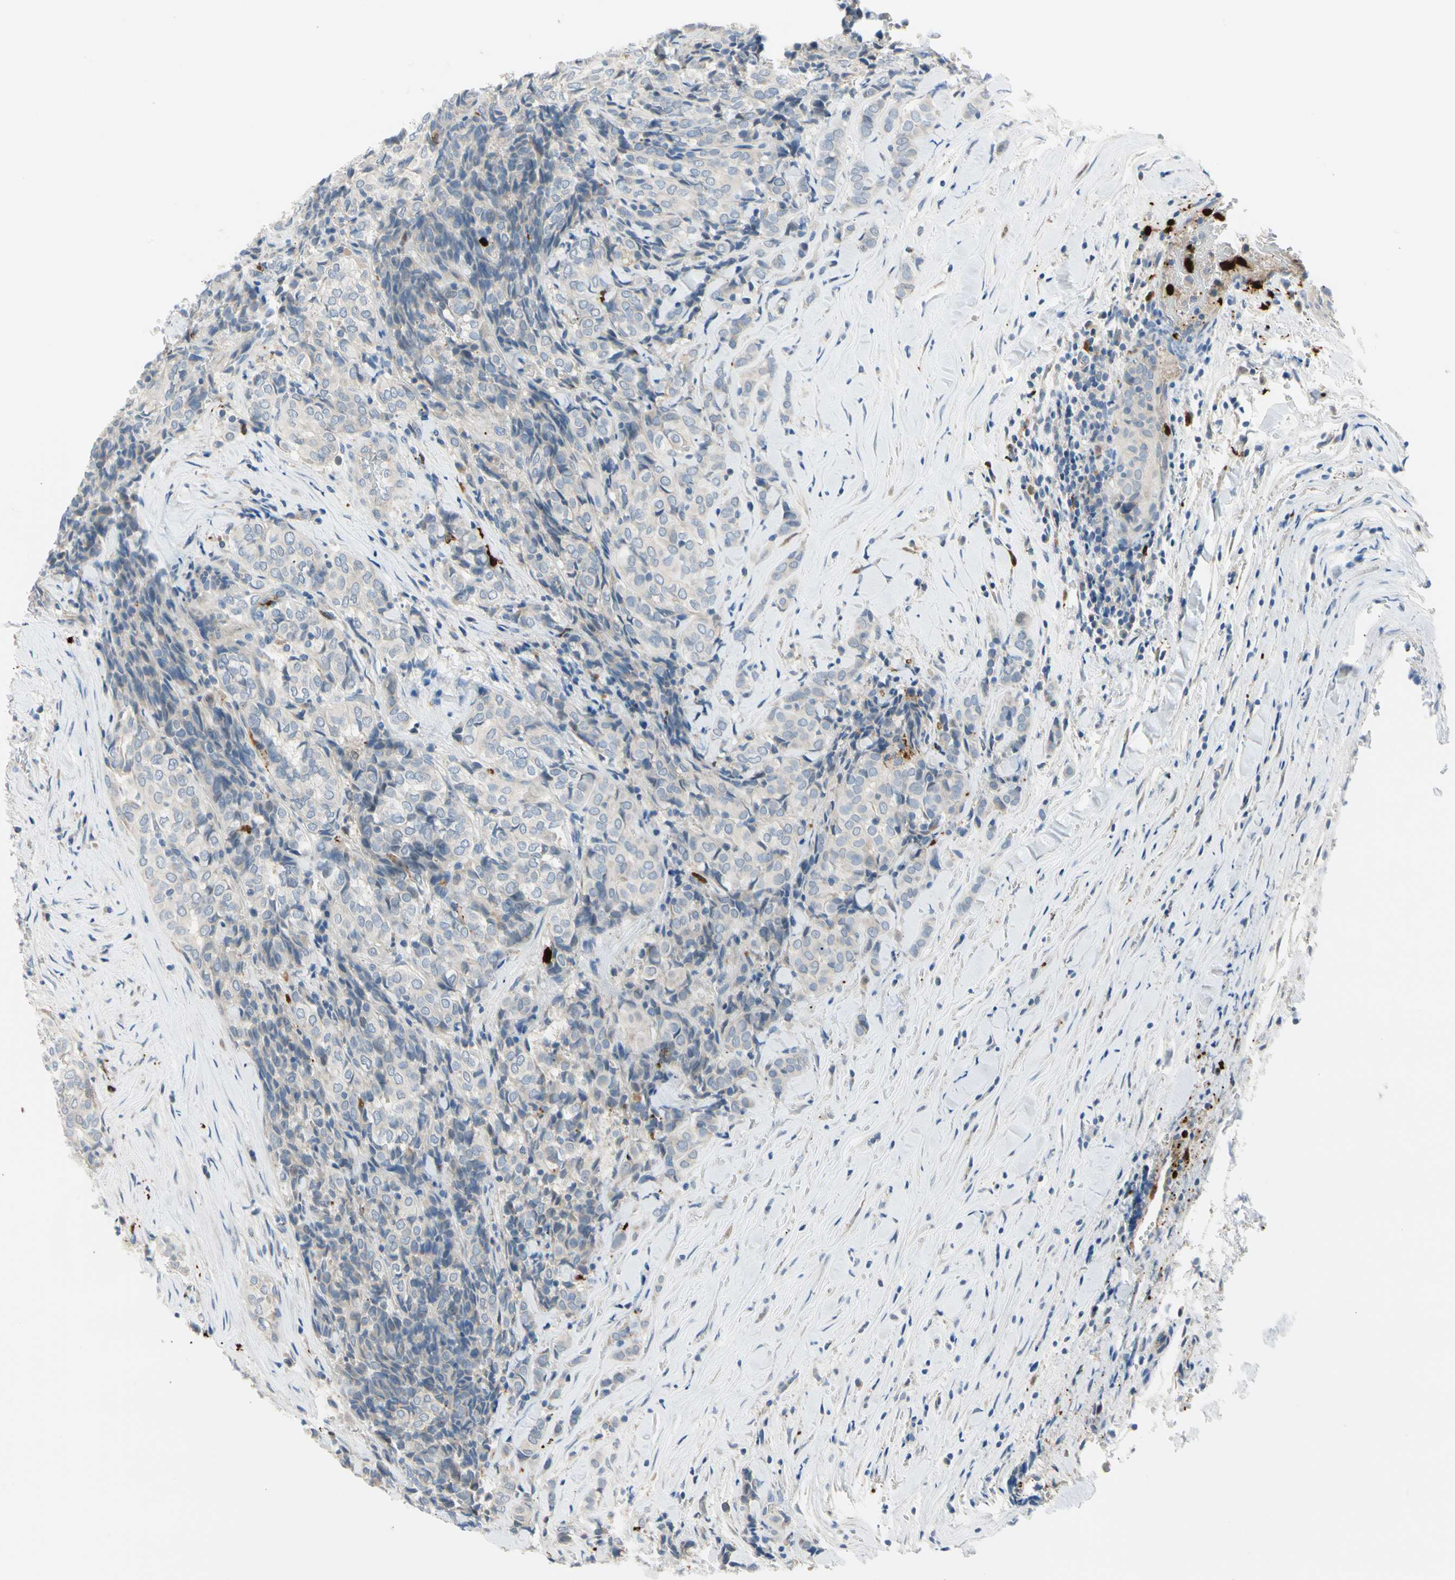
{"staining": {"intensity": "weak", "quantity": "<25%", "location": "cytoplasmic/membranous"}, "tissue": "thyroid cancer", "cell_type": "Tumor cells", "image_type": "cancer", "snomed": [{"axis": "morphology", "description": "Normal tissue, NOS"}, {"axis": "morphology", "description": "Papillary adenocarcinoma, NOS"}, {"axis": "topography", "description": "Thyroid gland"}], "caption": "Immunohistochemical staining of human thyroid cancer (papillary adenocarcinoma) shows no significant staining in tumor cells.", "gene": "TRAF5", "patient": {"sex": "female", "age": 30}}